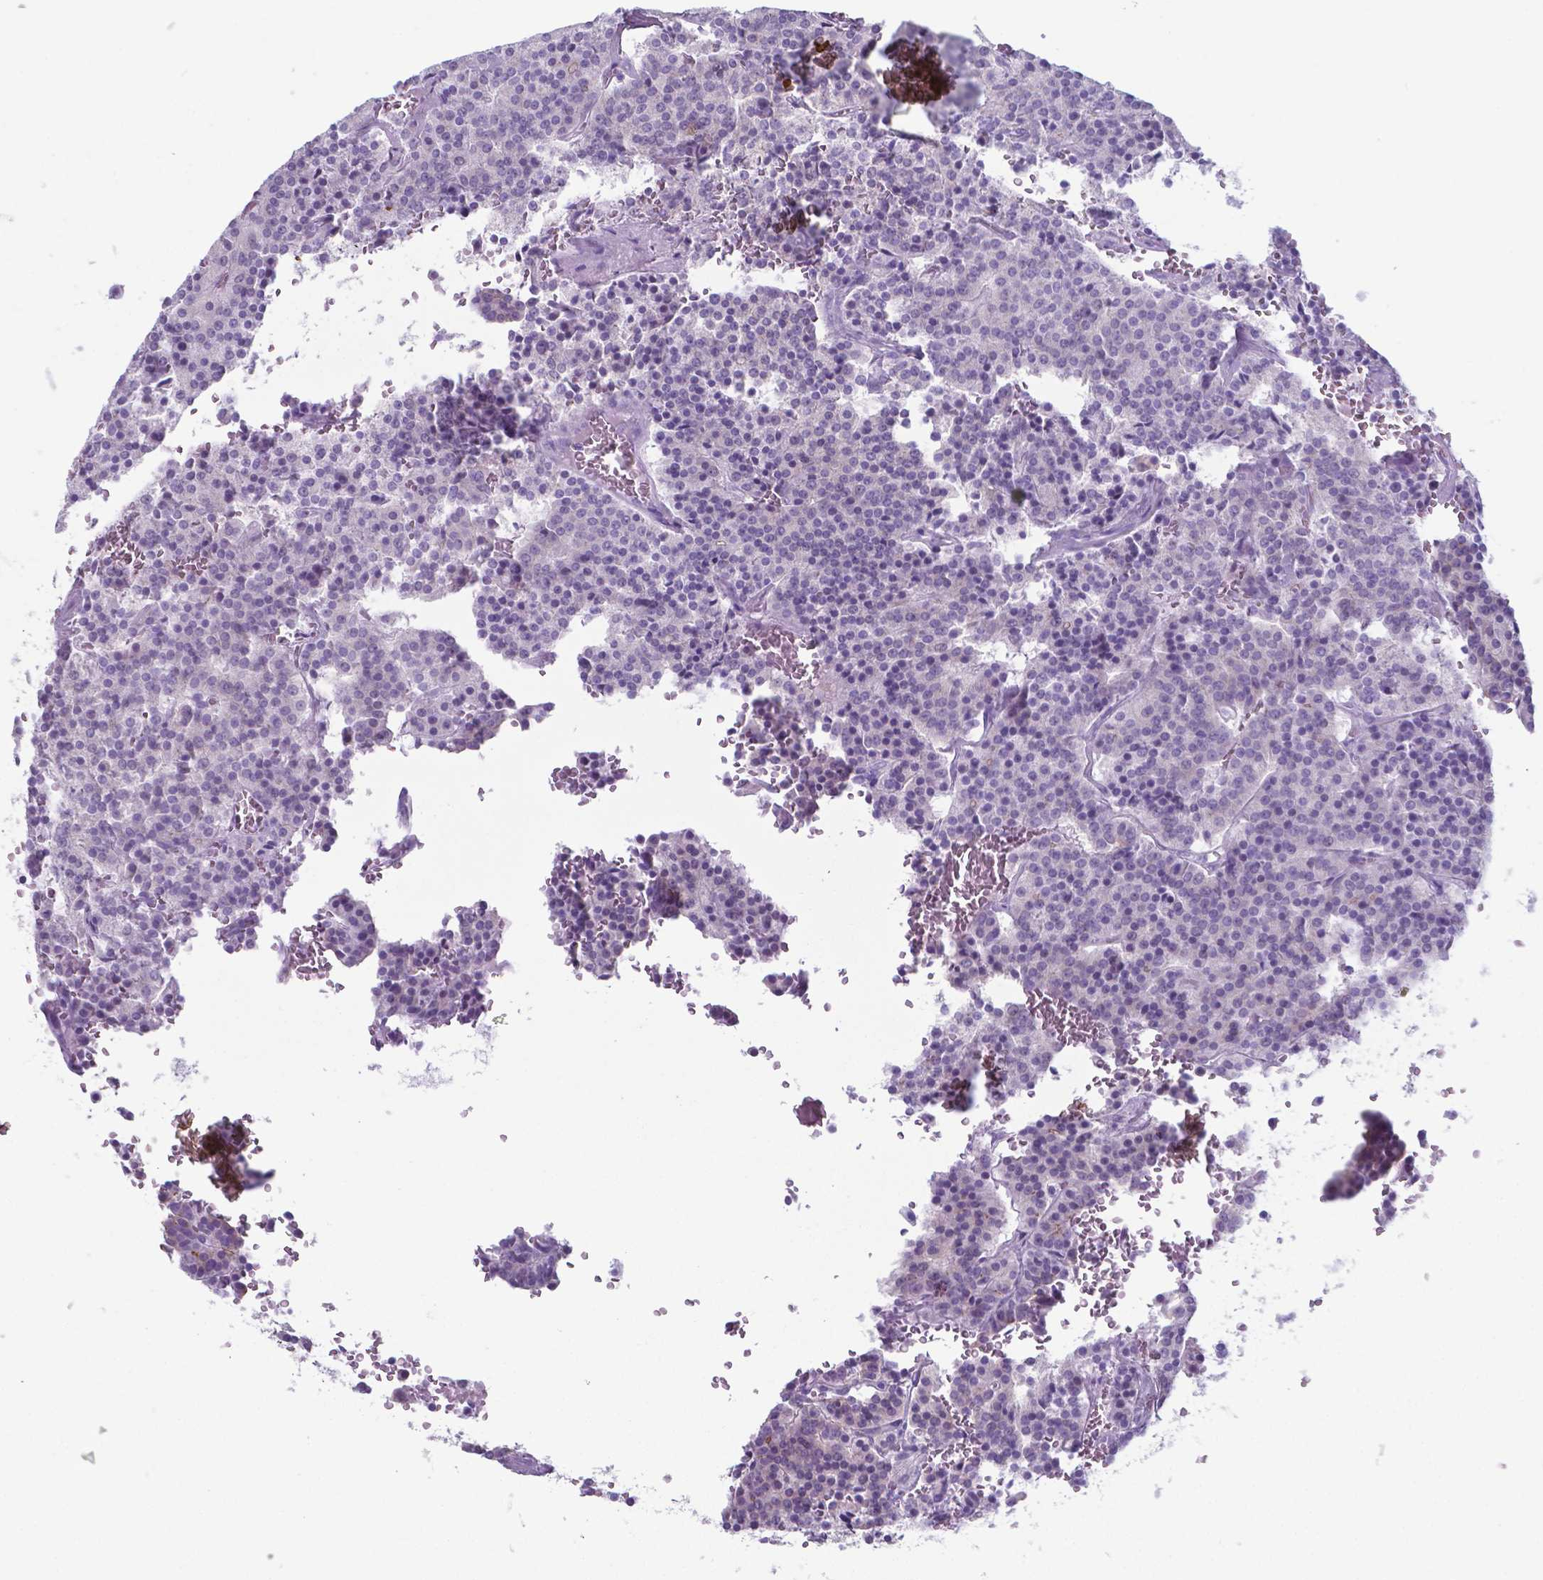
{"staining": {"intensity": "negative", "quantity": "none", "location": "none"}, "tissue": "carcinoid", "cell_type": "Tumor cells", "image_type": "cancer", "snomed": [{"axis": "morphology", "description": "Carcinoid, malignant, NOS"}, {"axis": "topography", "description": "Lung"}], "caption": "Carcinoid (malignant) stained for a protein using IHC shows no staining tumor cells.", "gene": "AP5B1", "patient": {"sex": "male", "age": 70}}